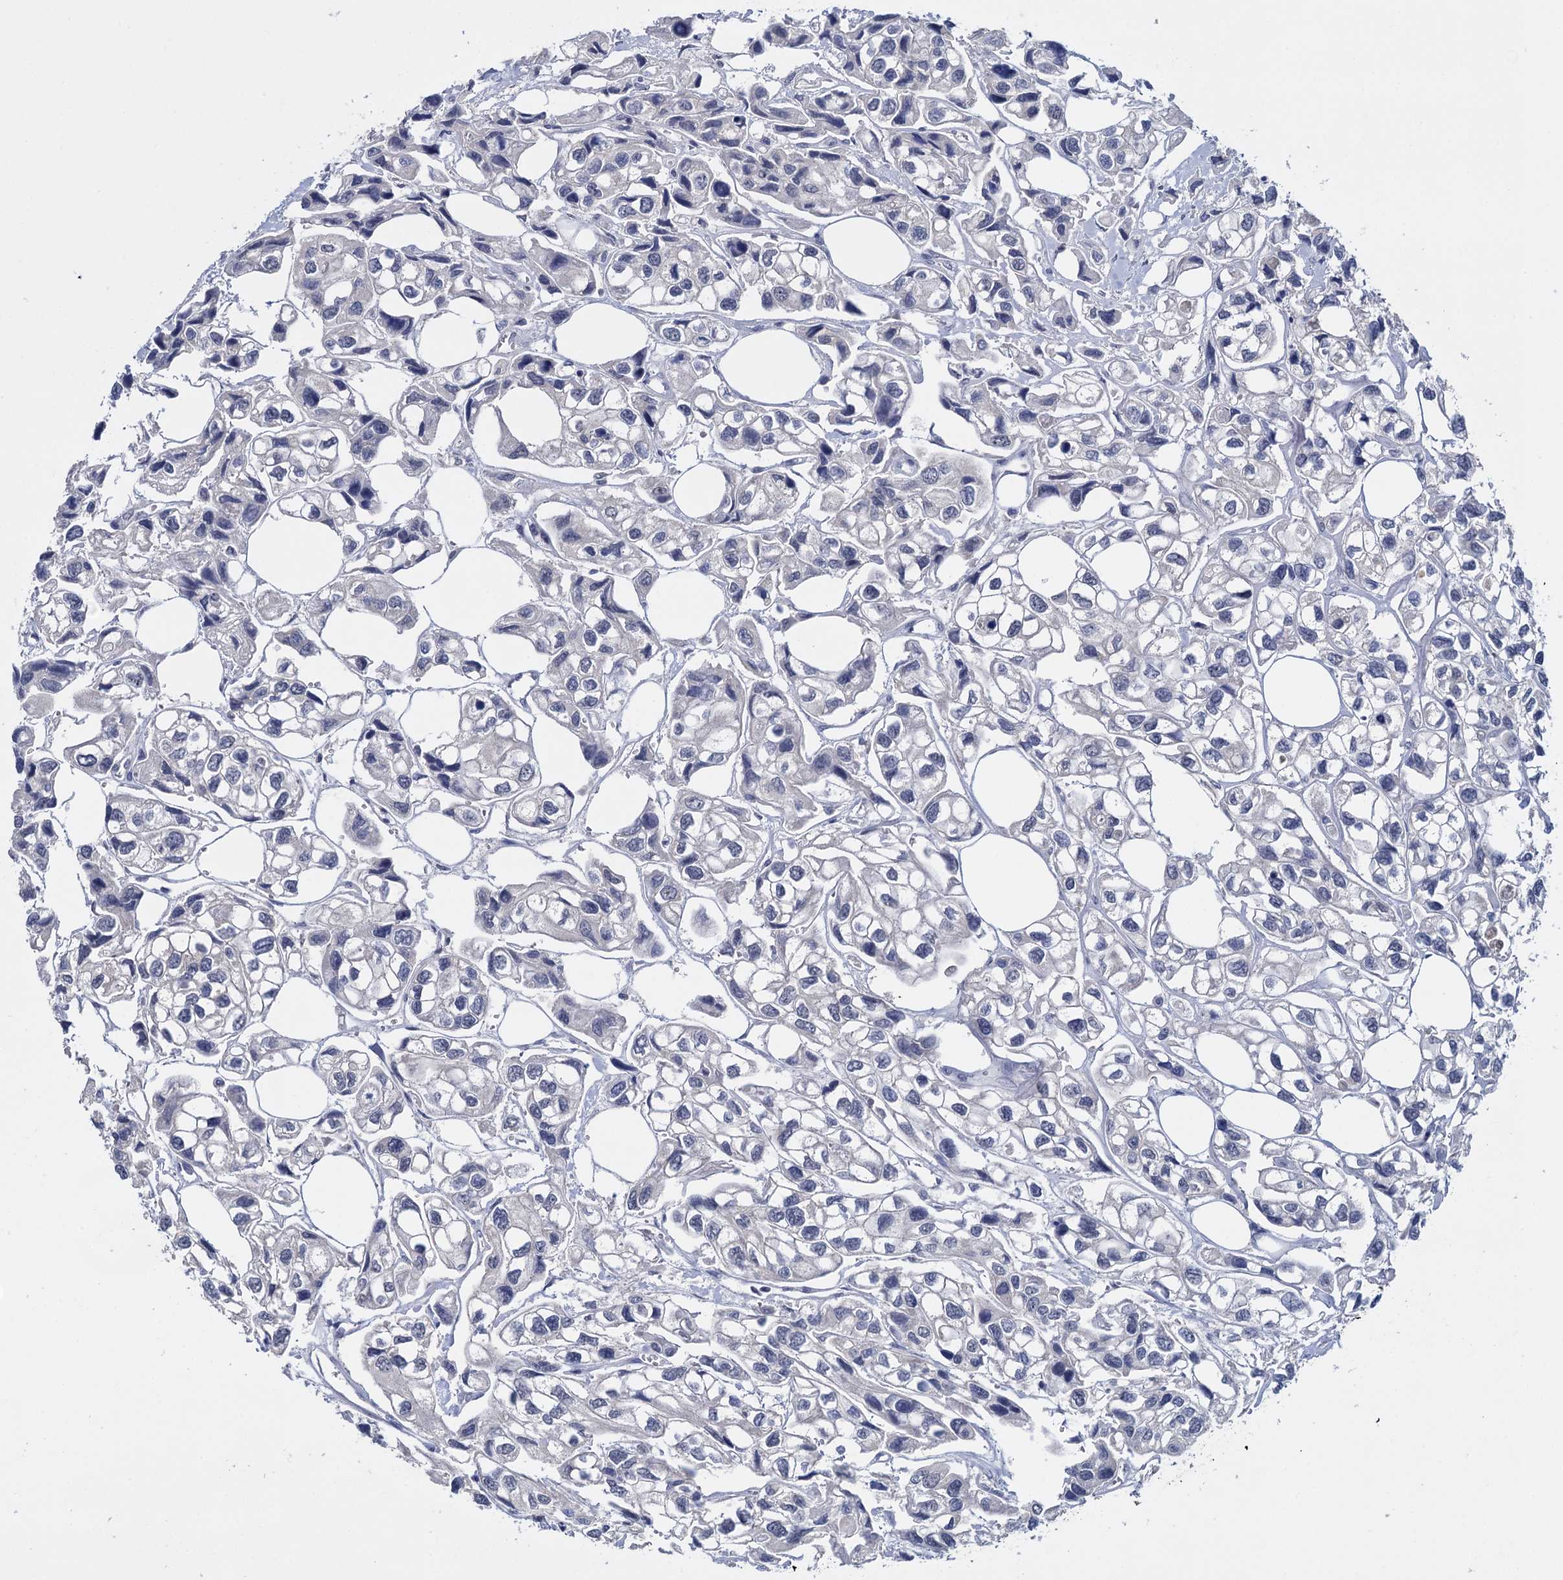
{"staining": {"intensity": "weak", "quantity": "<25%", "location": "cytoplasmic/membranous"}, "tissue": "urothelial cancer", "cell_type": "Tumor cells", "image_type": "cancer", "snomed": [{"axis": "morphology", "description": "Urothelial carcinoma, High grade"}, {"axis": "topography", "description": "Urinary bladder"}], "caption": "This is an immunohistochemistry (IHC) photomicrograph of urothelial cancer. There is no positivity in tumor cells.", "gene": "SFN", "patient": {"sex": "male", "age": 67}}